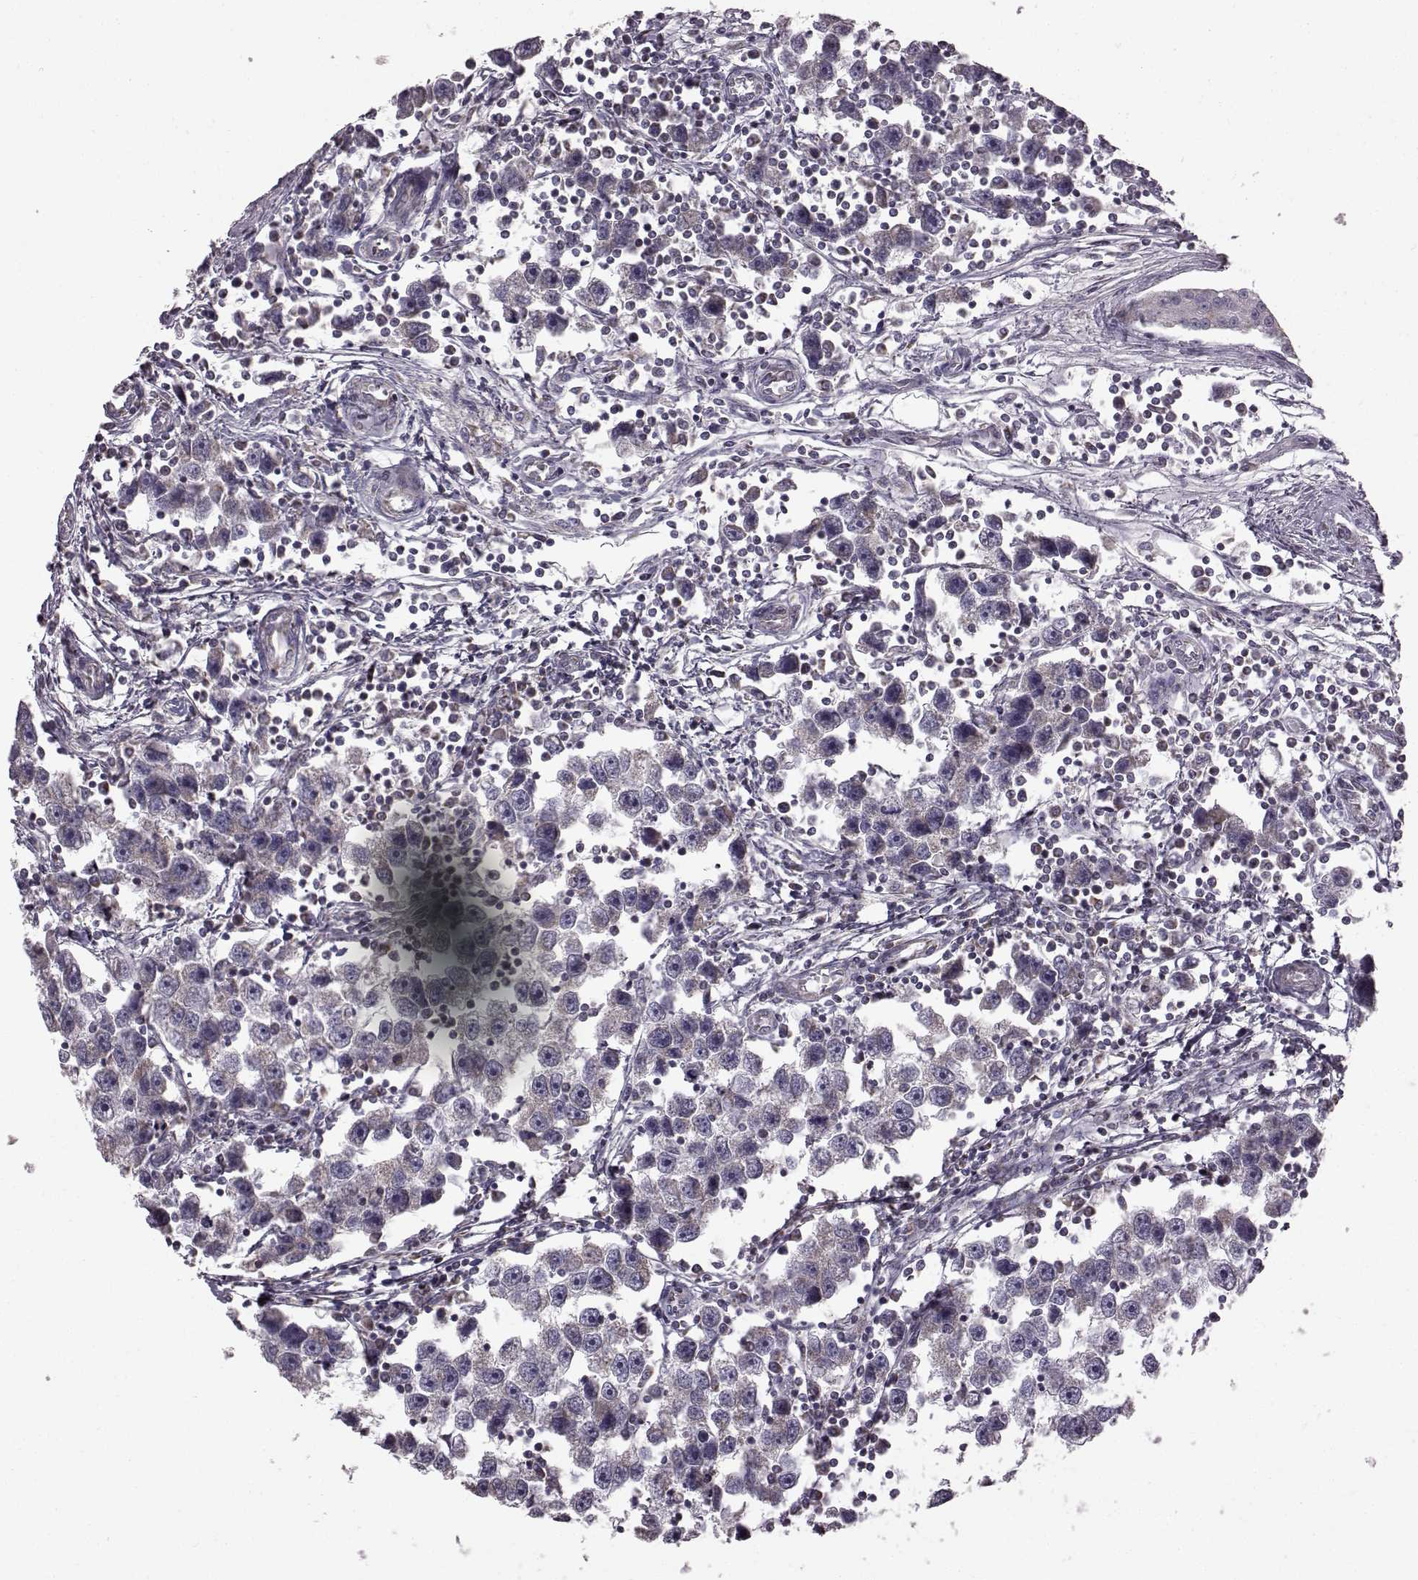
{"staining": {"intensity": "negative", "quantity": "none", "location": "none"}, "tissue": "testis cancer", "cell_type": "Tumor cells", "image_type": "cancer", "snomed": [{"axis": "morphology", "description": "Seminoma, NOS"}, {"axis": "topography", "description": "Testis"}], "caption": "Histopathology image shows no significant protein staining in tumor cells of seminoma (testis).", "gene": "FAM8A1", "patient": {"sex": "male", "age": 30}}